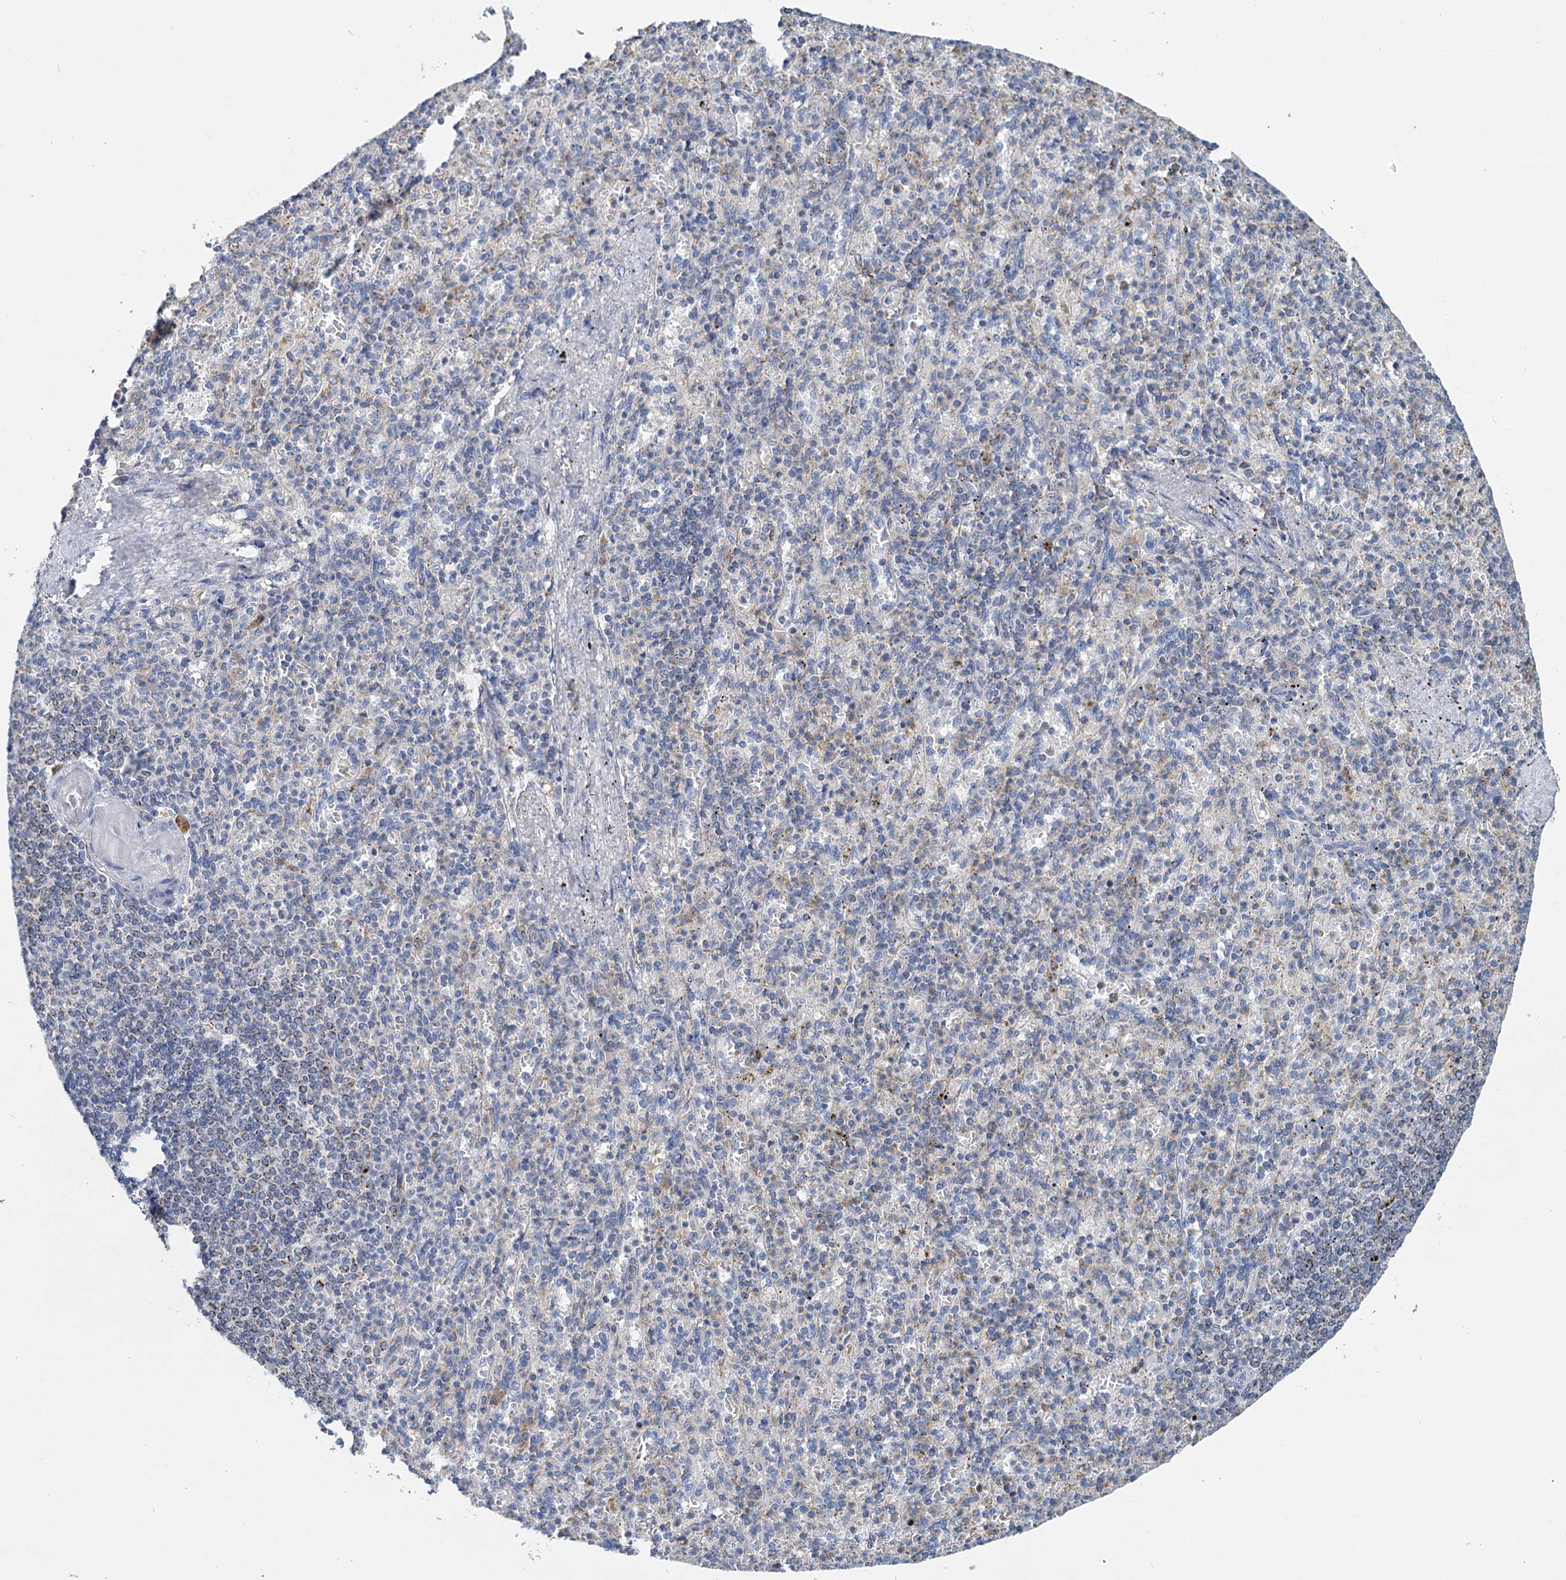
{"staining": {"intensity": "weak", "quantity": "<25%", "location": "cytoplasmic/membranous"}, "tissue": "spleen", "cell_type": "Cells in red pulp", "image_type": "normal", "snomed": [{"axis": "morphology", "description": "Normal tissue, NOS"}, {"axis": "topography", "description": "Spleen"}], "caption": "Immunohistochemical staining of unremarkable spleen exhibits no significant staining in cells in red pulp. The staining is performed using DAB brown chromogen with nuclei counter-stained in using hematoxylin.", "gene": "ANKRD16", "patient": {"sex": "female", "age": 74}}